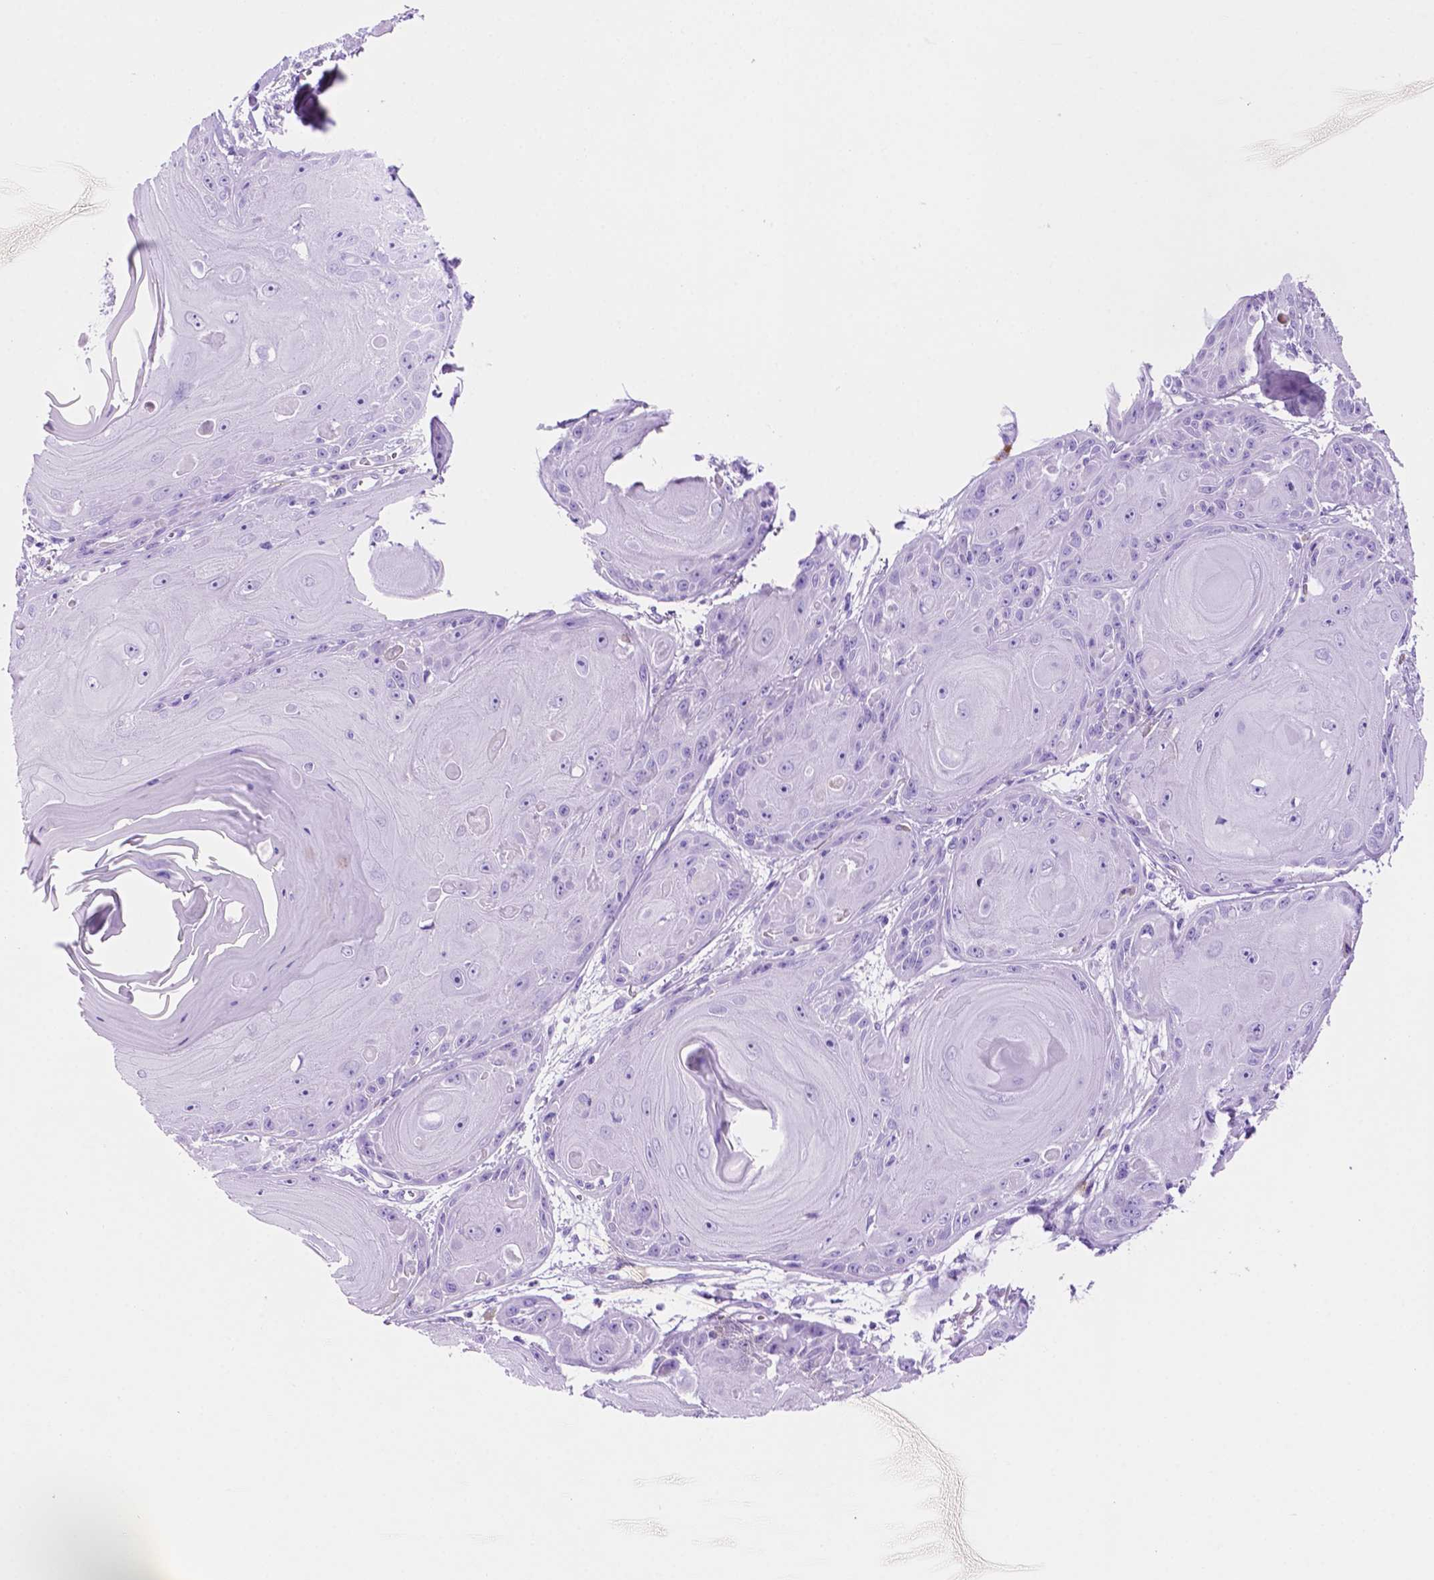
{"staining": {"intensity": "negative", "quantity": "none", "location": "none"}, "tissue": "skin cancer", "cell_type": "Tumor cells", "image_type": "cancer", "snomed": [{"axis": "morphology", "description": "Squamous cell carcinoma, NOS"}, {"axis": "topography", "description": "Skin"}, {"axis": "topography", "description": "Vulva"}], "caption": "Skin squamous cell carcinoma was stained to show a protein in brown. There is no significant expression in tumor cells.", "gene": "FOXB2", "patient": {"sex": "female", "age": 85}}